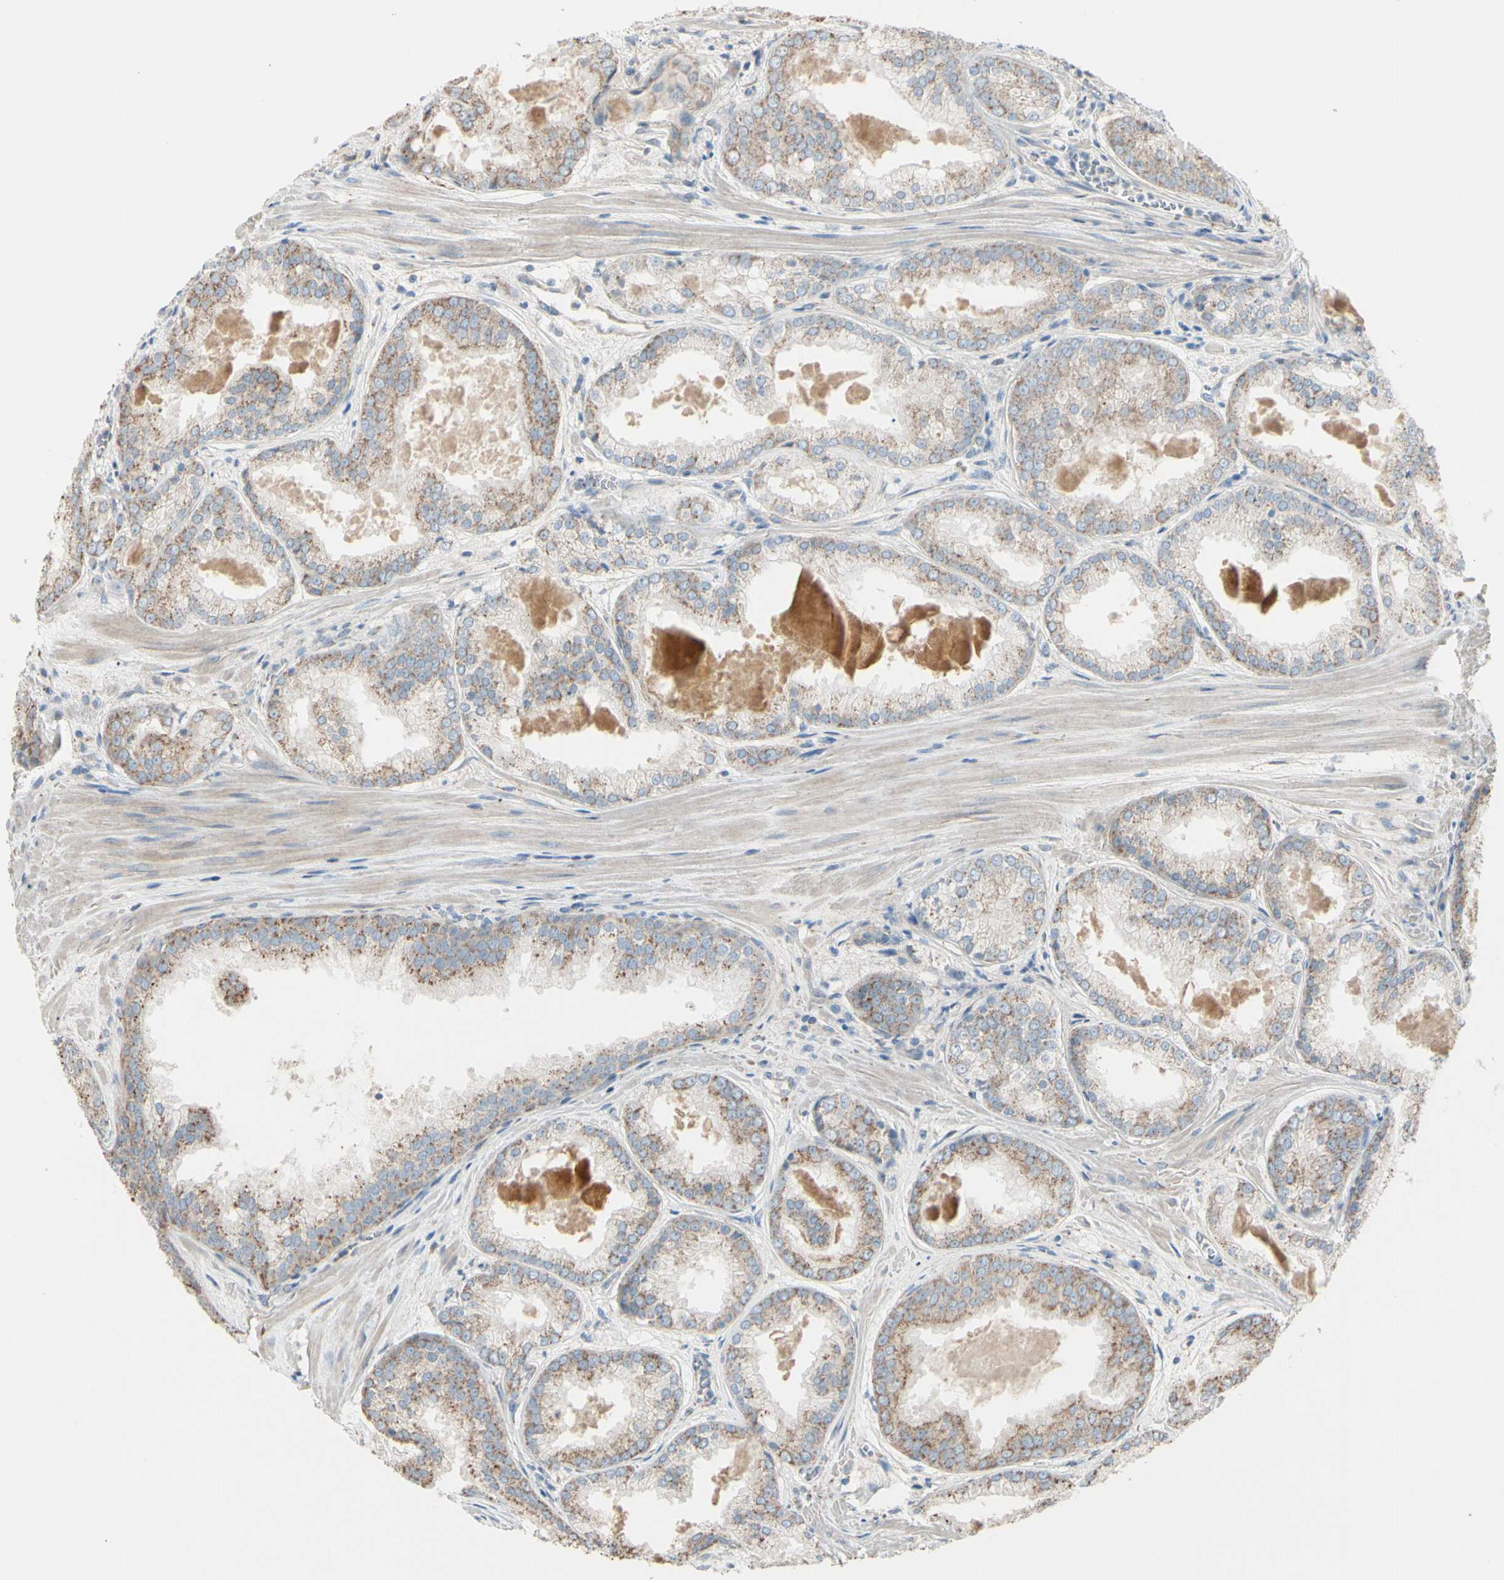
{"staining": {"intensity": "moderate", "quantity": ">75%", "location": "cytoplasmic/membranous"}, "tissue": "prostate cancer", "cell_type": "Tumor cells", "image_type": "cancer", "snomed": [{"axis": "morphology", "description": "Adenocarcinoma, Low grade"}, {"axis": "topography", "description": "Prostate"}], "caption": "Tumor cells demonstrate moderate cytoplasmic/membranous expression in approximately >75% of cells in prostate low-grade adenocarcinoma.", "gene": "EPHA3", "patient": {"sex": "male", "age": 64}}